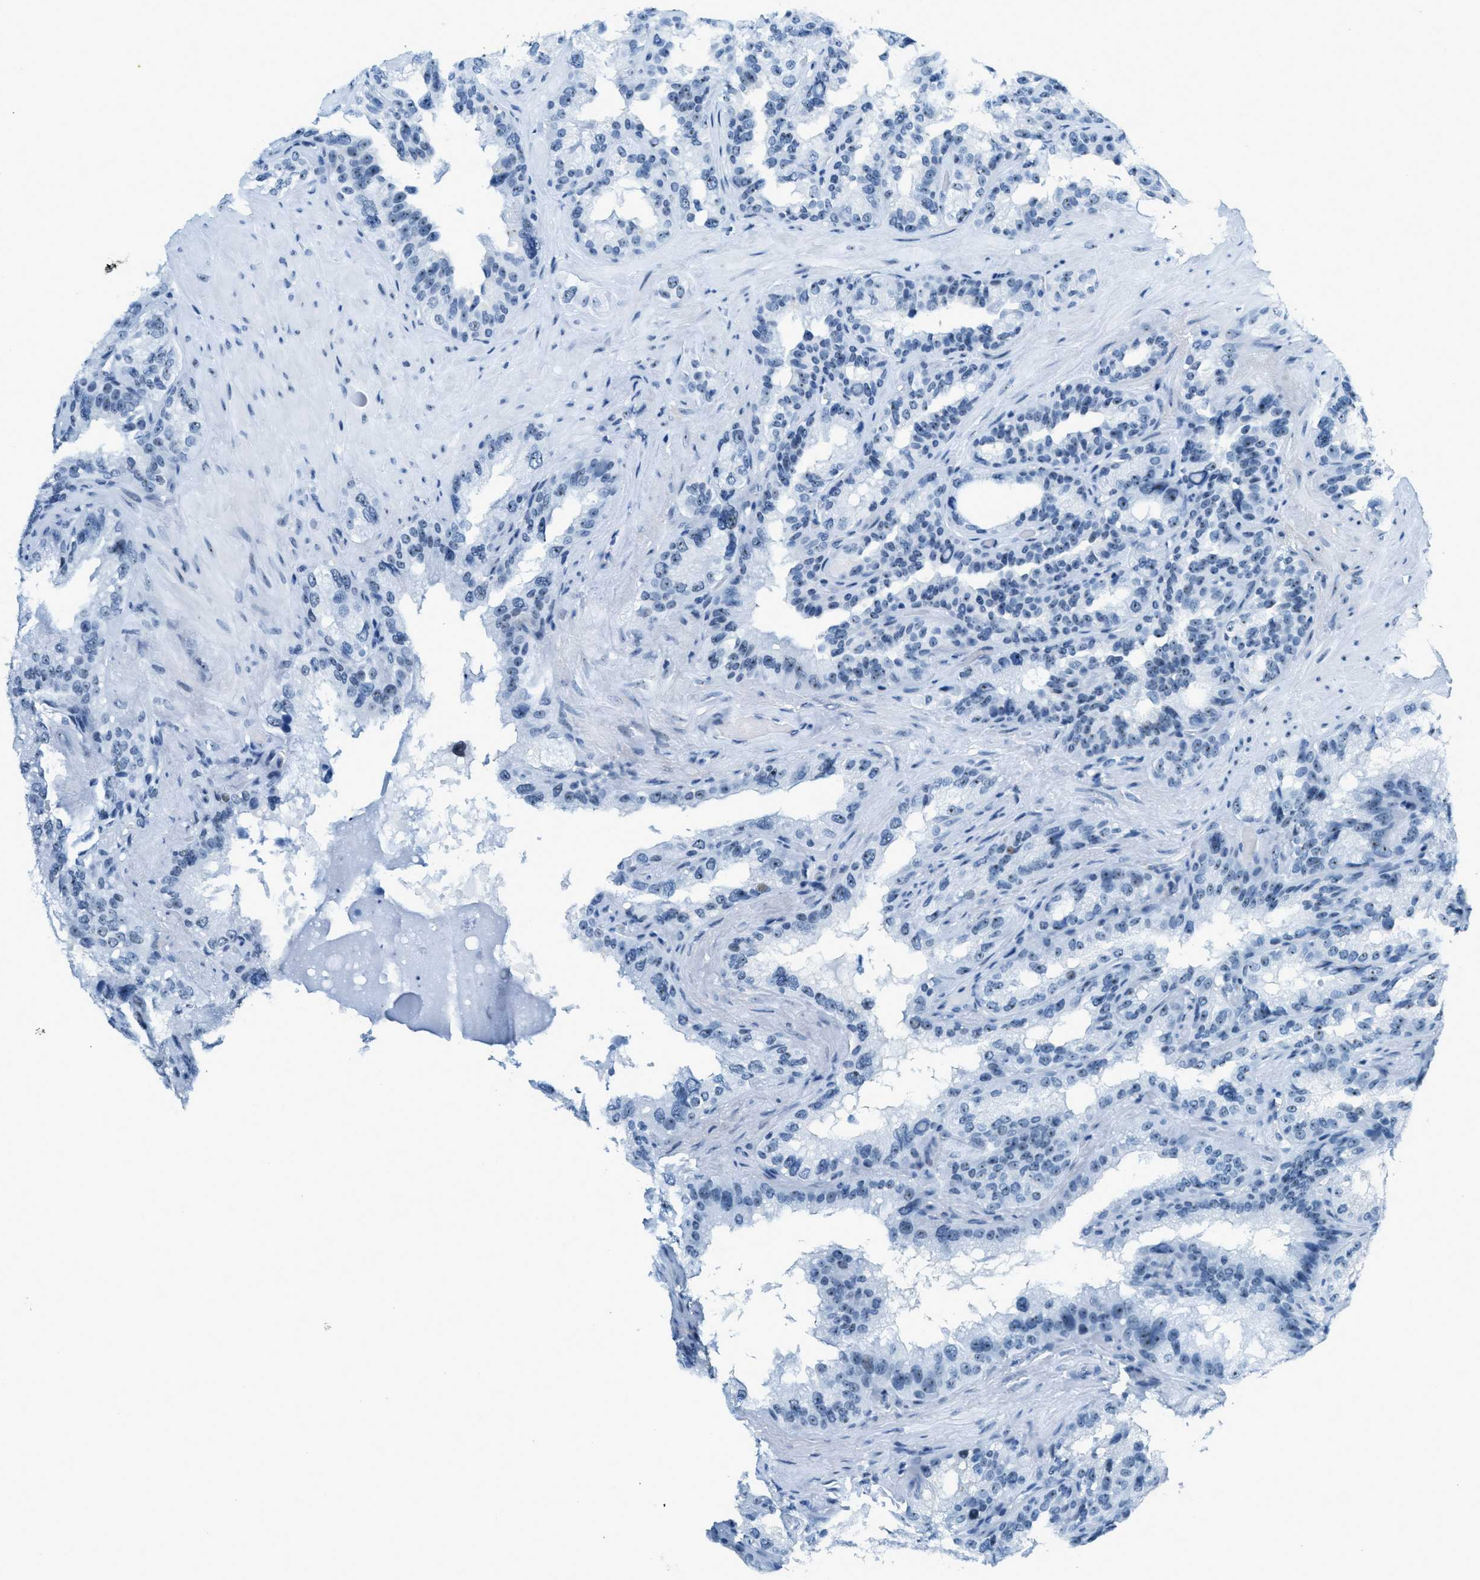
{"staining": {"intensity": "negative", "quantity": "none", "location": "none"}, "tissue": "seminal vesicle", "cell_type": "Glandular cells", "image_type": "normal", "snomed": [{"axis": "morphology", "description": "Normal tissue, NOS"}, {"axis": "topography", "description": "Seminal veicle"}], "caption": "Immunohistochemistry (IHC) photomicrograph of unremarkable human seminal vesicle stained for a protein (brown), which displays no expression in glandular cells.", "gene": "PLA2G2A", "patient": {"sex": "male", "age": 68}}